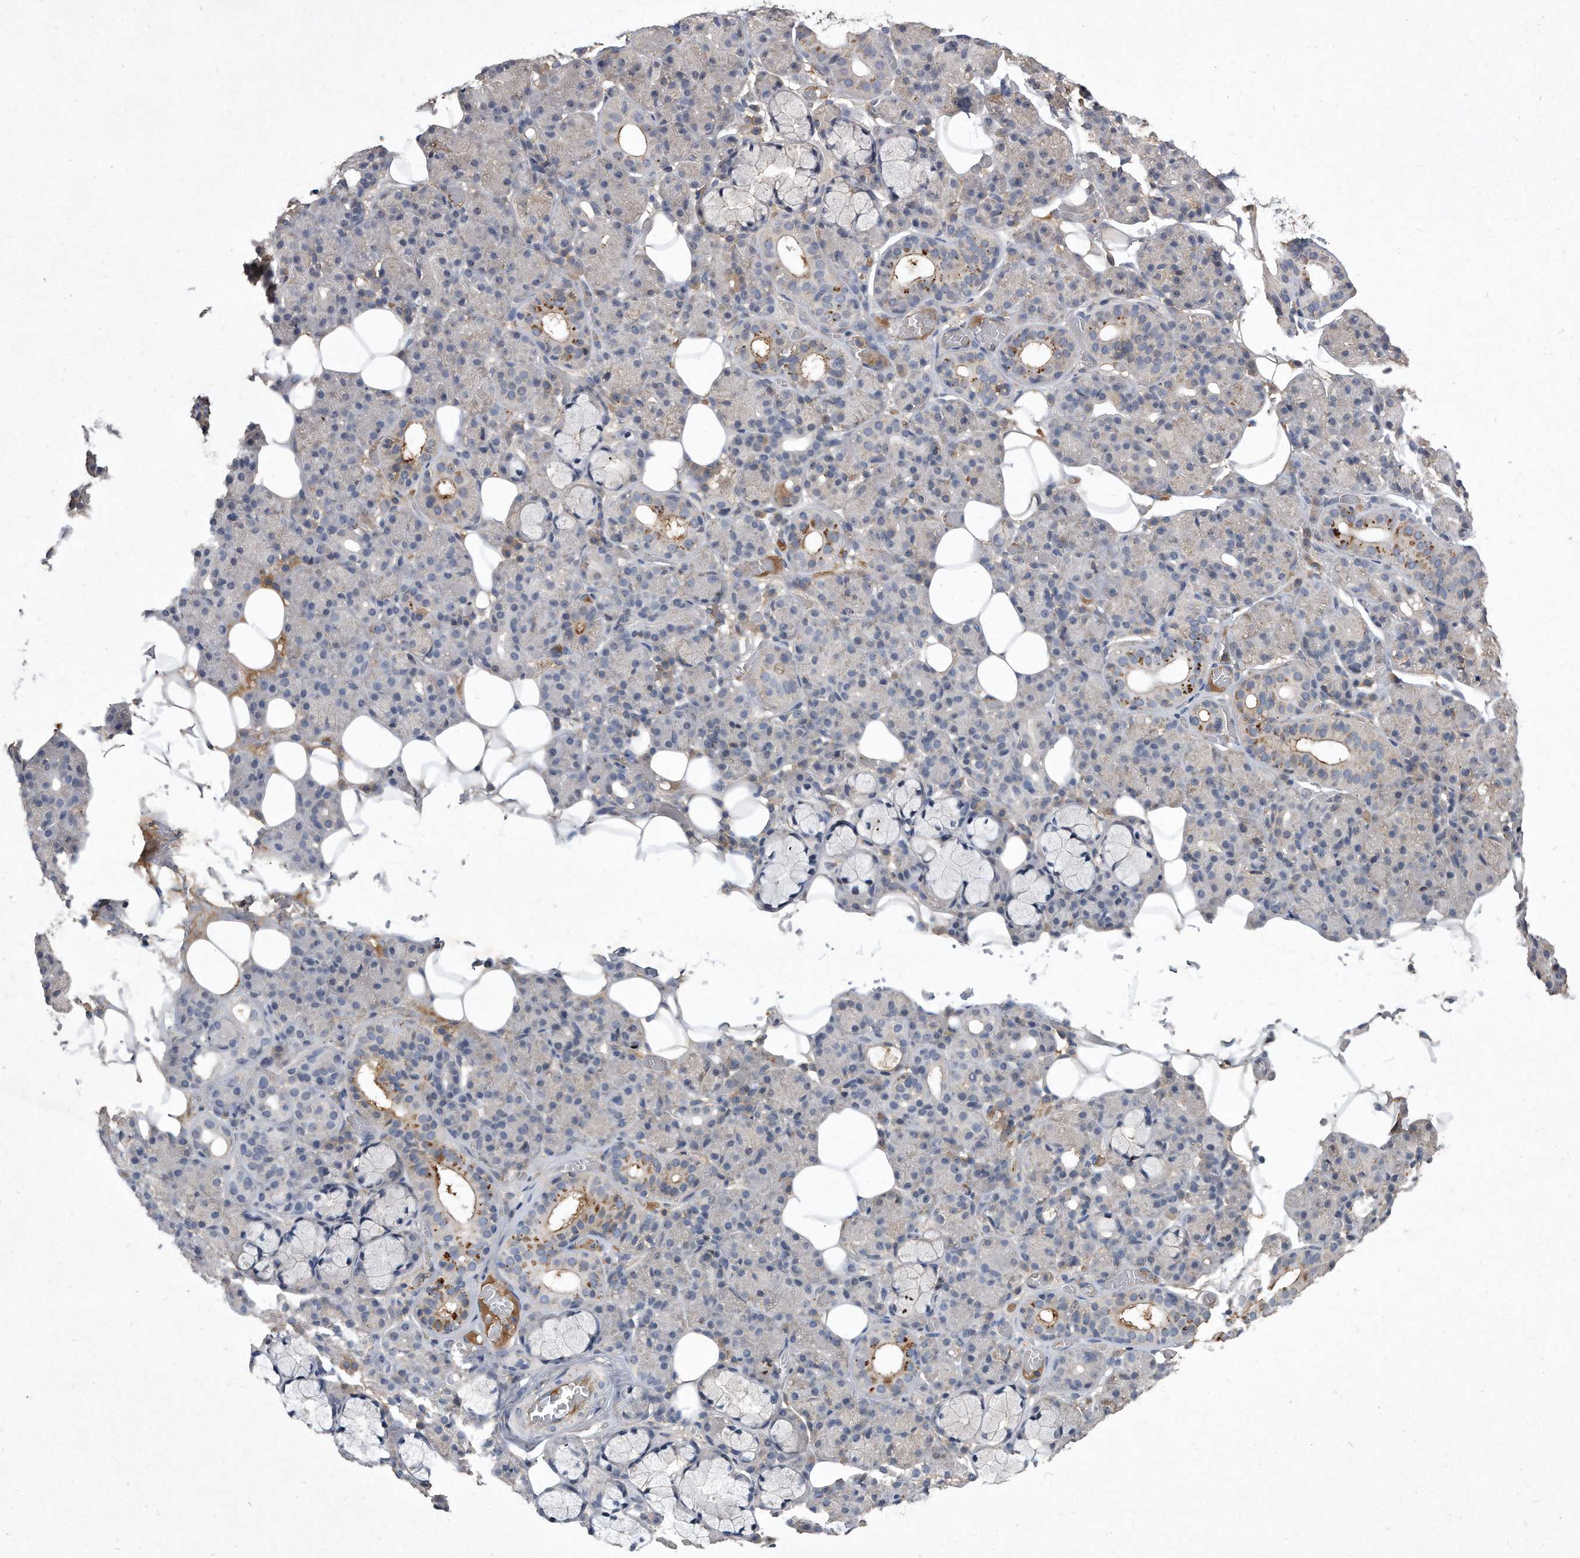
{"staining": {"intensity": "moderate", "quantity": "<25%", "location": "cytoplasmic/membranous"}, "tissue": "salivary gland", "cell_type": "Glandular cells", "image_type": "normal", "snomed": [{"axis": "morphology", "description": "Normal tissue, NOS"}, {"axis": "topography", "description": "Salivary gland"}], "caption": "An immunohistochemistry (IHC) histopathology image of benign tissue is shown. Protein staining in brown shows moderate cytoplasmic/membranous positivity in salivary gland within glandular cells.", "gene": "PGBD2", "patient": {"sex": "male", "age": 63}}